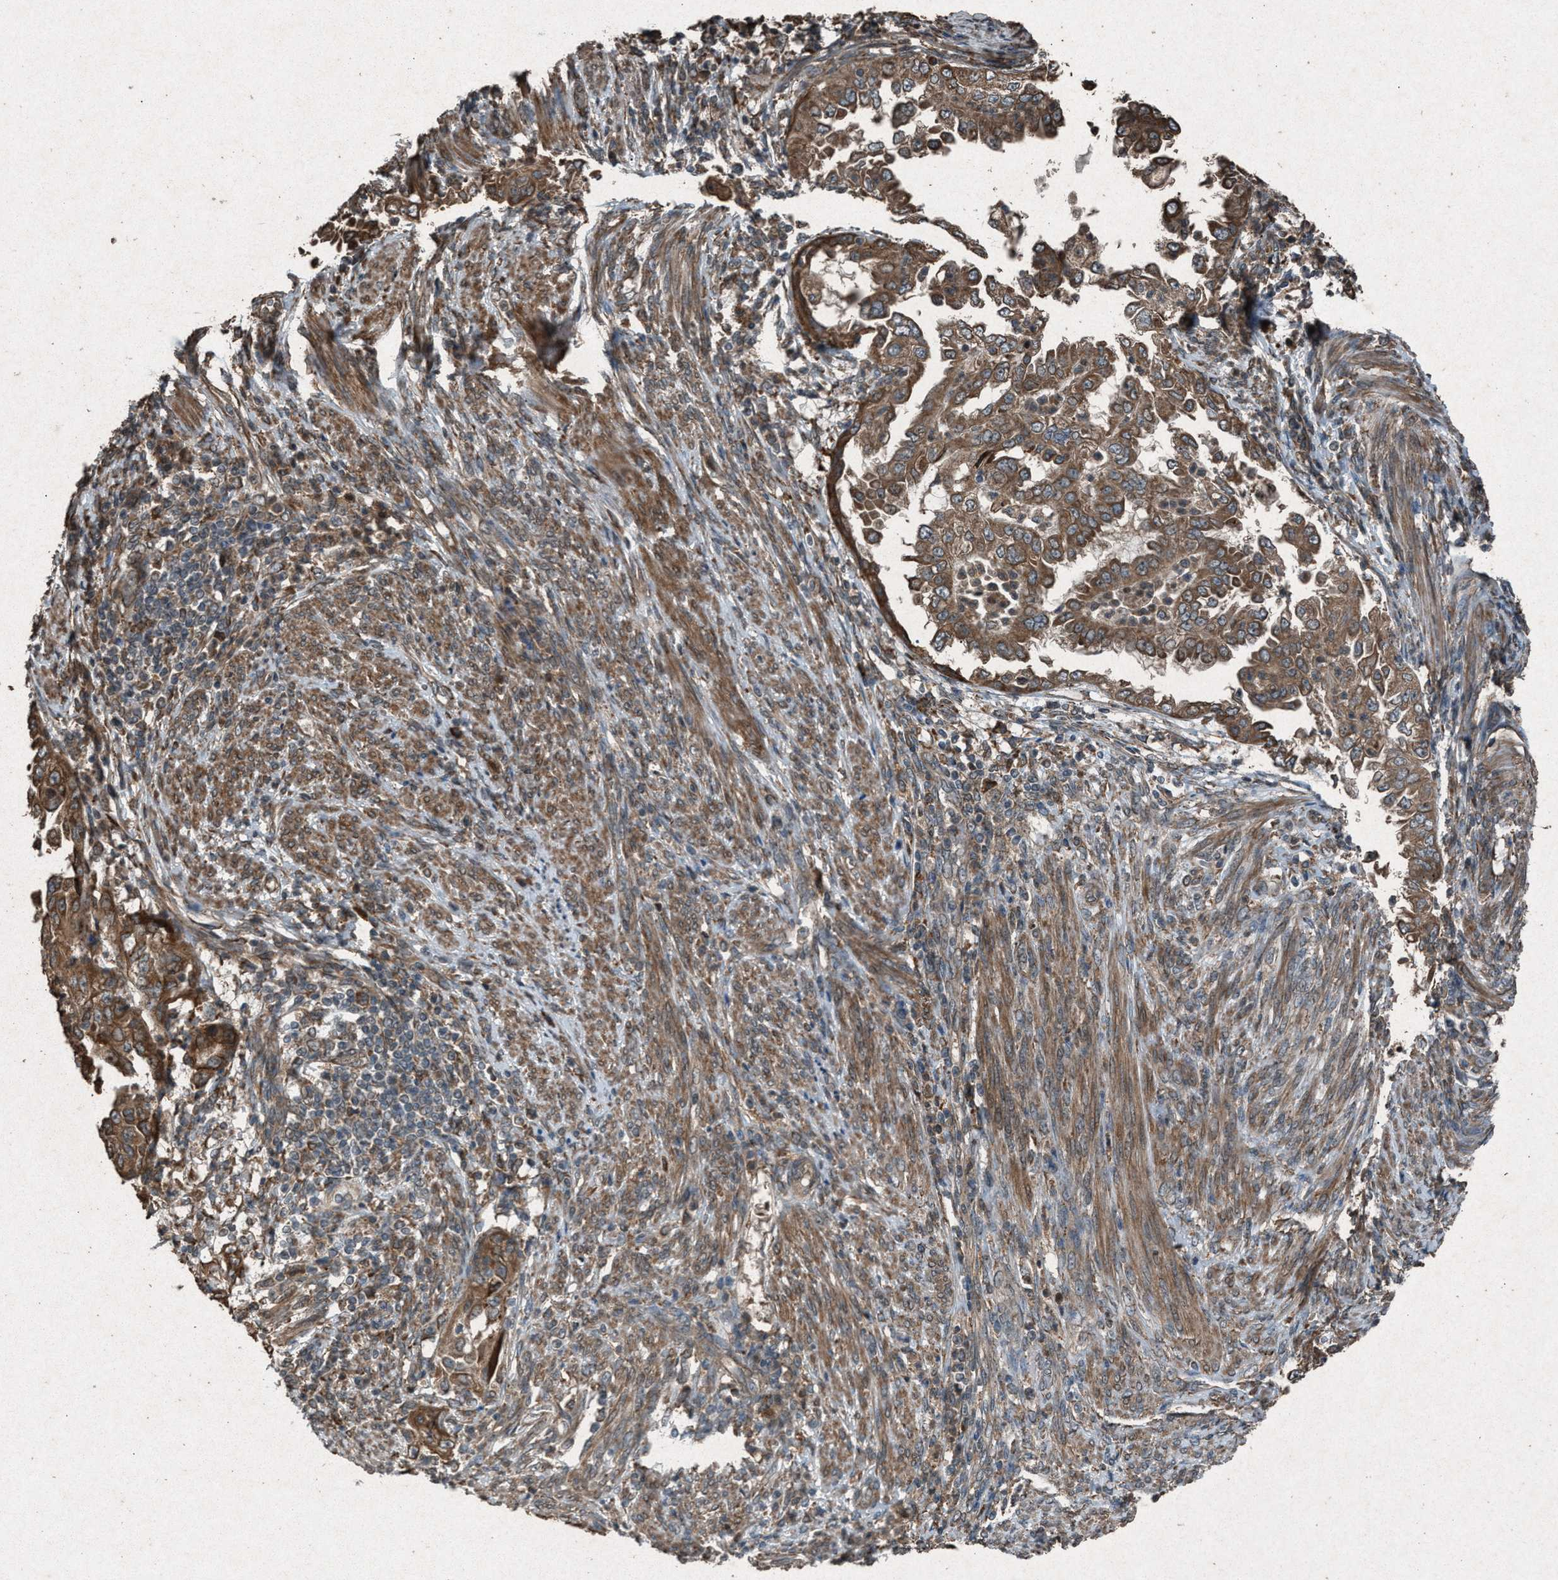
{"staining": {"intensity": "moderate", "quantity": ">75%", "location": "cytoplasmic/membranous"}, "tissue": "endometrial cancer", "cell_type": "Tumor cells", "image_type": "cancer", "snomed": [{"axis": "morphology", "description": "Adenocarcinoma, NOS"}, {"axis": "topography", "description": "Endometrium"}], "caption": "Immunohistochemistry (IHC) micrograph of endometrial cancer stained for a protein (brown), which demonstrates medium levels of moderate cytoplasmic/membranous staining in approximately >75% of tumor cells.", "gene": "CALR", "patient": {"sex": "female", "age": 85}}